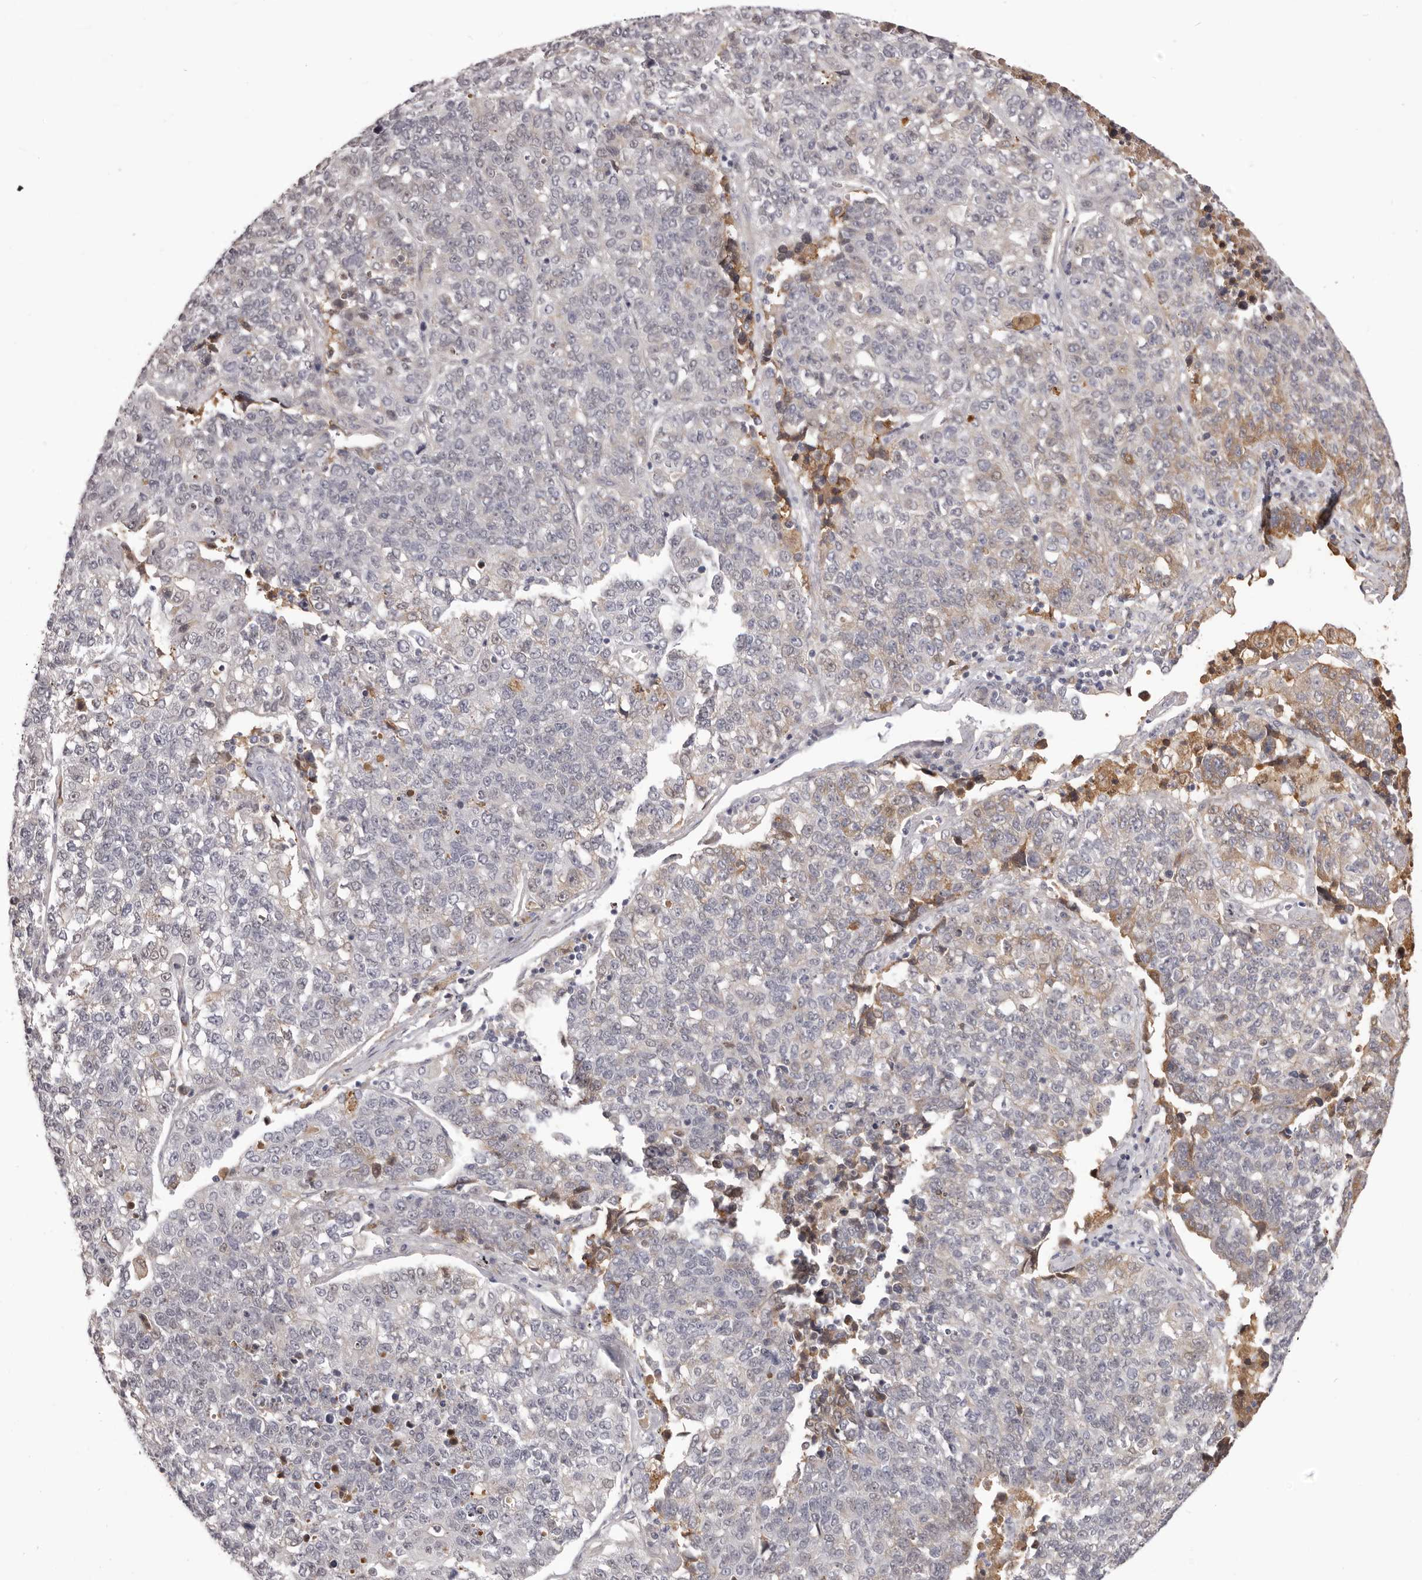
{"staining": {"intensity": "negative", "quantity": "none", "location": "none"}, "tissue": "lung cancer", "cell_type": "Tumor cells", "image_type": "cancer", "snomed": [{"axis": "morphology", "description": "Adenocarcinoma, NOS"}, {"axis": "topography", "description": "Lung"}], "caption": "The IHC image has no significant staining in tumor cells of lung cancer (adenocarcinoma) tissue. (Stains: DAB immunohistochemistry (IHC) with hematoxylin counter stain, Microscopy: brightfield microscopy at high magnification).", "gene": "OTUD3", "patient": {"sex": "male", "age": 49}}